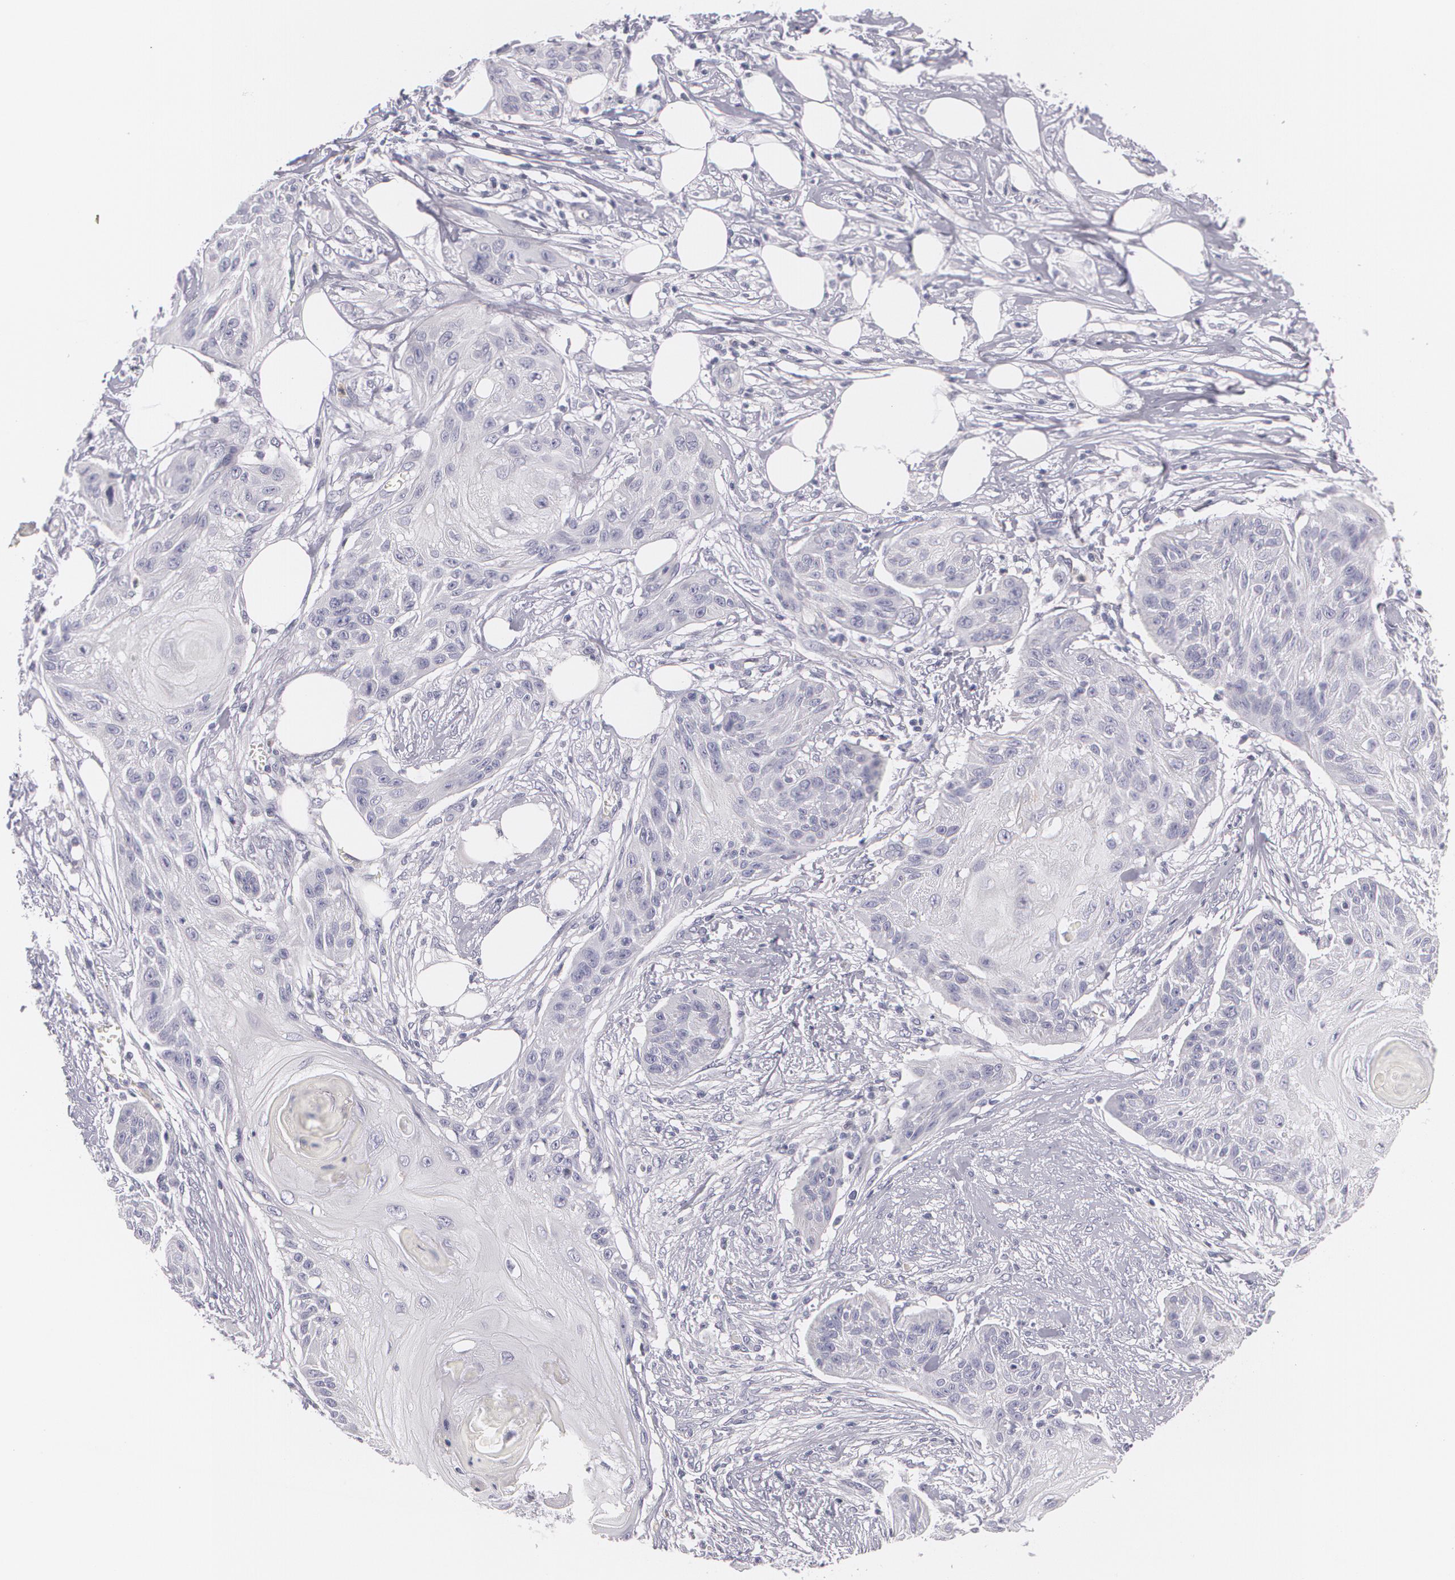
{"staining": {"intensity": "negative", "quantity": "none", "location": "none"}, "tissue": "skin cancer", "cell_type": "Tumor cells", "image_type": "cancer", "snomed": [{"axis": "morphology", "description": "Squamous cell carcinoma, NOS"}, {"axis": "topography", "description": "Skin"}], "caption": "Skin squamous cell carcinoma stained for a protein using immunohistochemistry displays no expression tumor cells.", "gene": "FAM181A", "patient": {"sex": "female", "age": 88}}